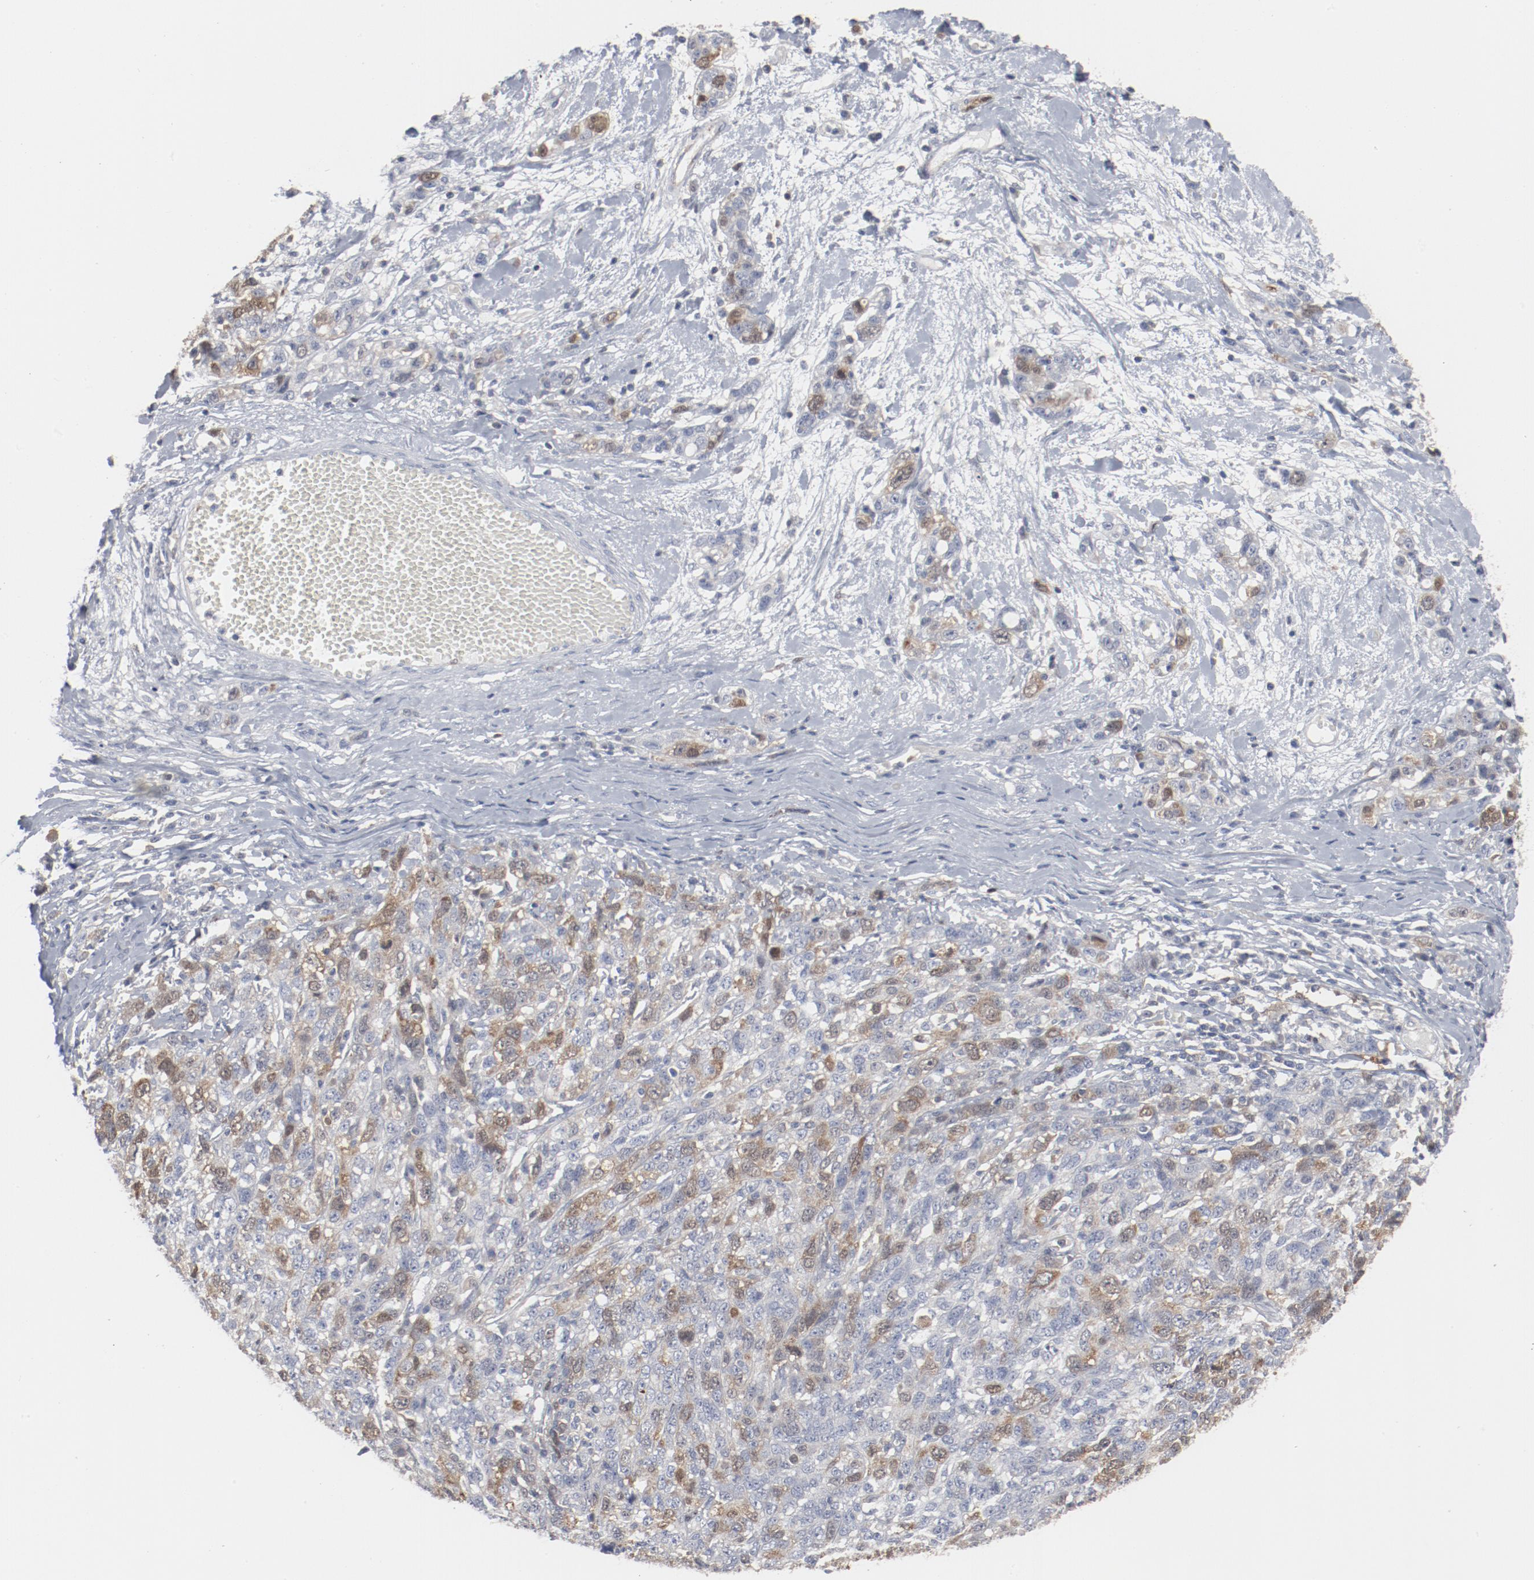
{"staining": {"intensity": "moderate", "quantity": "25%-75%", "location": "cytoplasmic/membranous,nuclear"}, "tissue": "ovarian cancer", "cell_type": "Tumor cells", "image_type": "cancer", "snomed": [{"axis": "morphology", "description": "Cystadenocarcinoma, serous, NOS"}, {"axis": "topography", "description": "Ovary"}], "caption": "Ovarian cancer (serous cystadenocarcinoma) was stained to show a protein in brown. There is medium levels of moderate cytoplasmic/membranous and nuclear positivity in about 25%-75% of tumor cells.", "gene": "CDK1", "patient": {"sex": "female", "age": 71}}